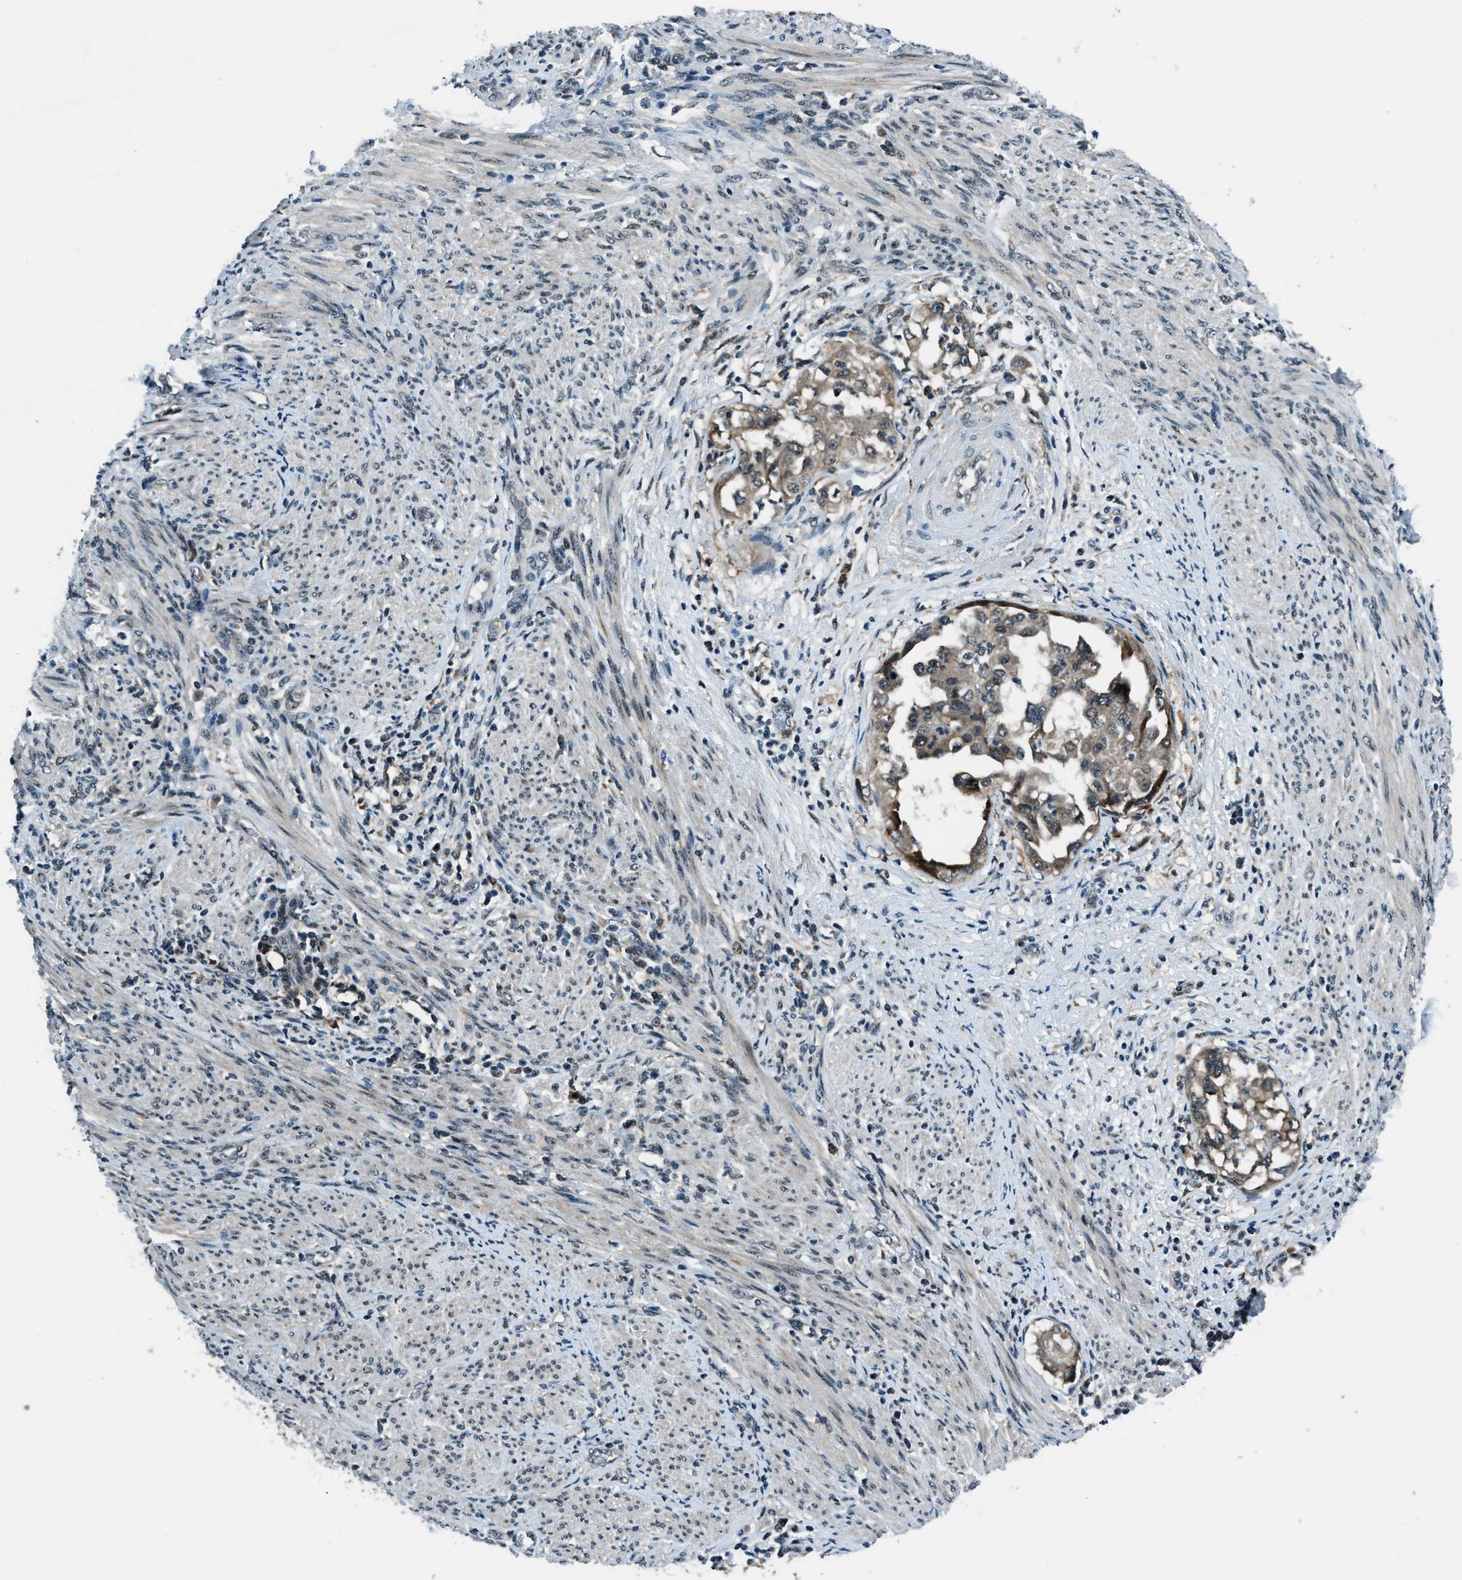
{"staining": {"intensity": "weak", "quantity": ">75%", "location": "cytoplasmic/membranous"}, "tissue": "endometrial cancer", "cell_type": "Tumor cells", "image_type": "cancer", "snomed": [{"axis": "morphology", "description": "Adenocarcinoma, NOS"}, {"axis": "topography", "description": "Endometrium"}], "caption": "Immunohistochemical staining of endometrial cancer shows weak cytoplasmic/membranous protein positivity in approximately >75% of tumor cells.", "gene": "ACTL9", "patient": {"sex": "female", "age": 85}}